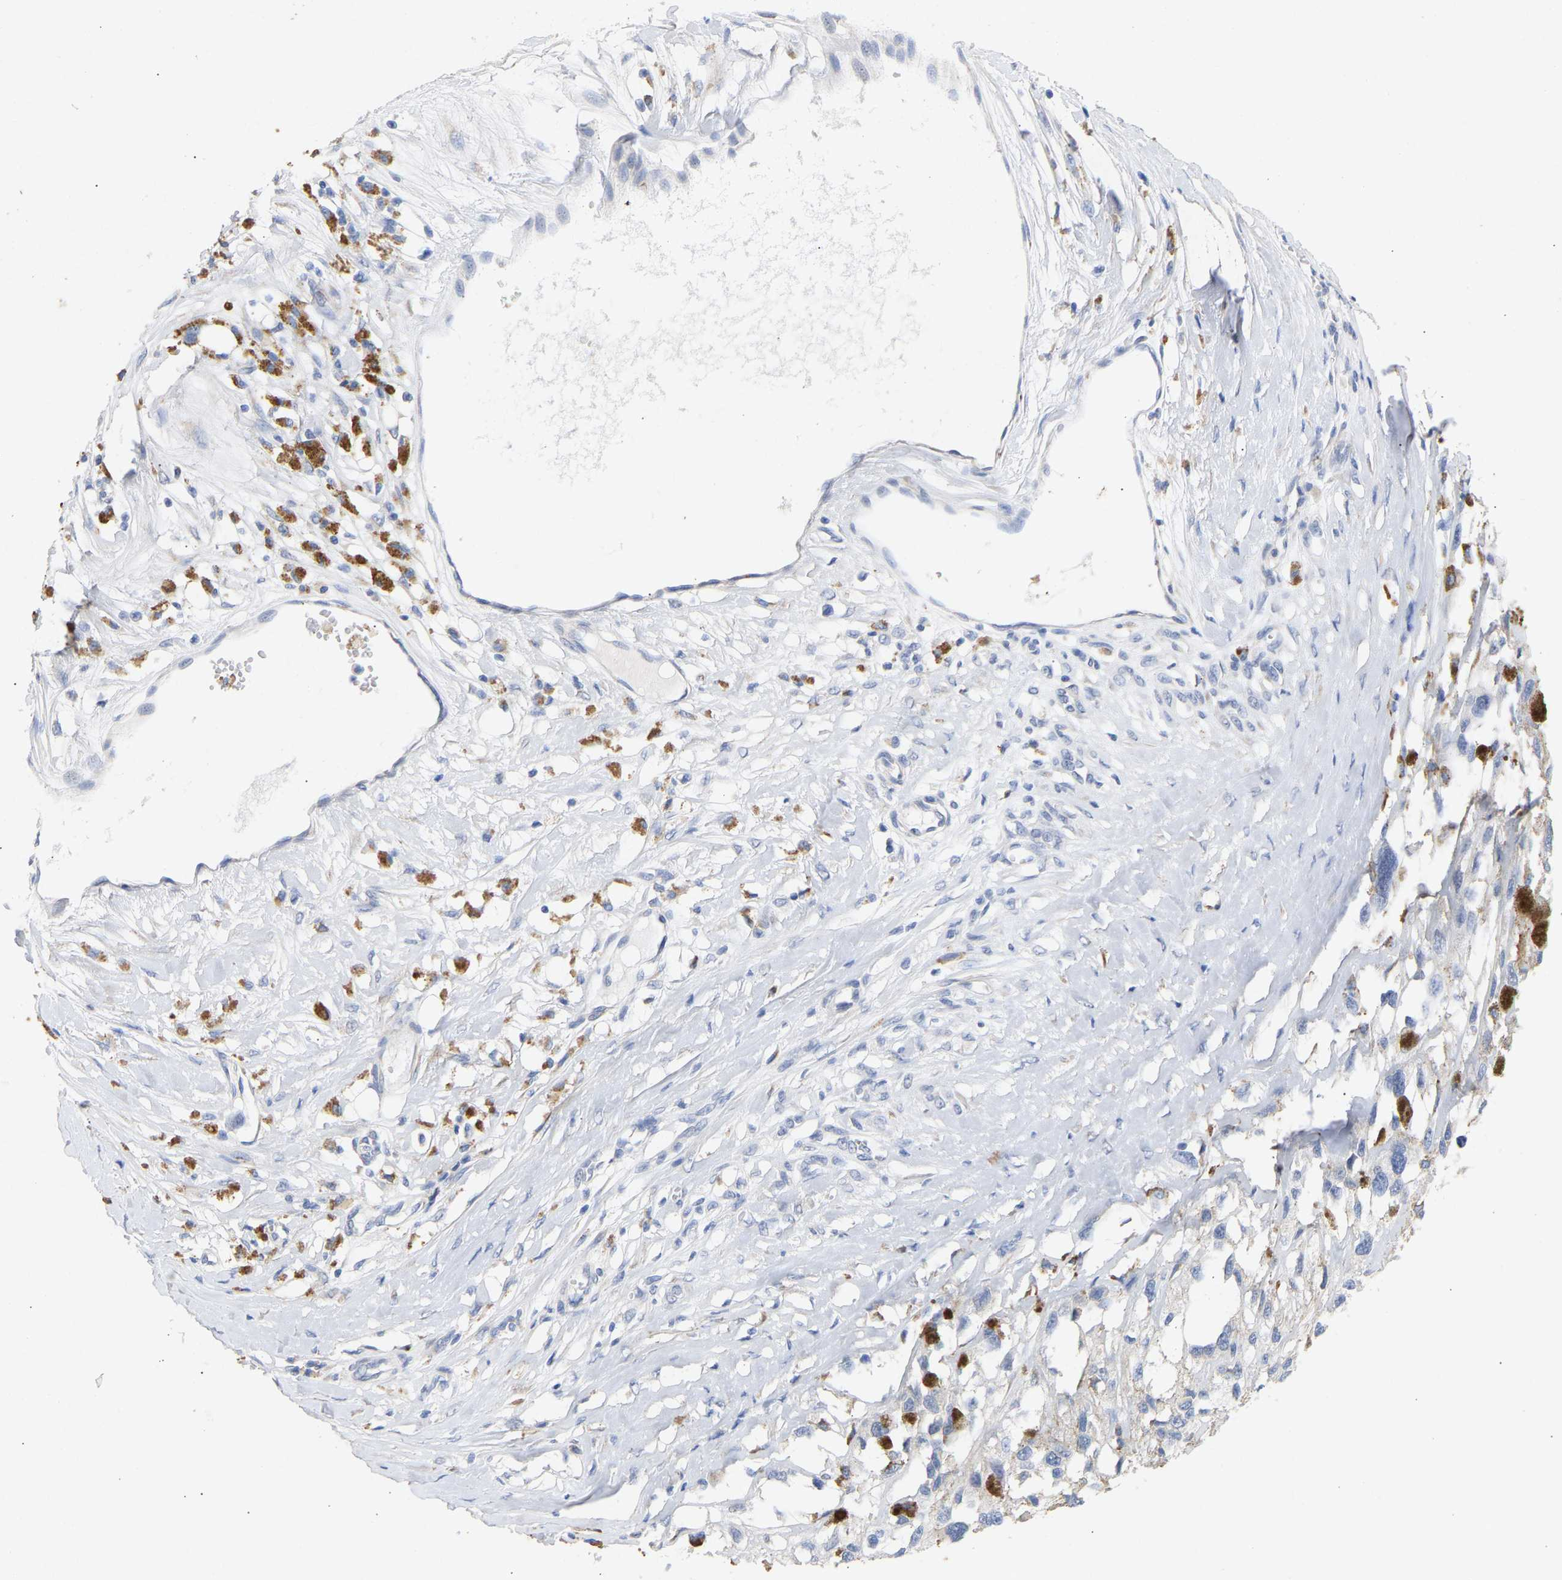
{"staining": {"intensity": "negative", "quantity": "none", "location": "none"}, "tissue": "melanoma", "cell_type": "Tumor cells", "image_type": "cancer", "snomed": [{"axis": "morphology", "description": "Malignant melanoma, Metastatic site"}, {"axis": "topography", "description": "Lymph node"}], "caption": "IHC histopathology image of human melanoma stained for a protein (brown), which displays no staining in tumor cells.", "gene": "SELENOM", "patient": {"sex": "male", "age": 59}}